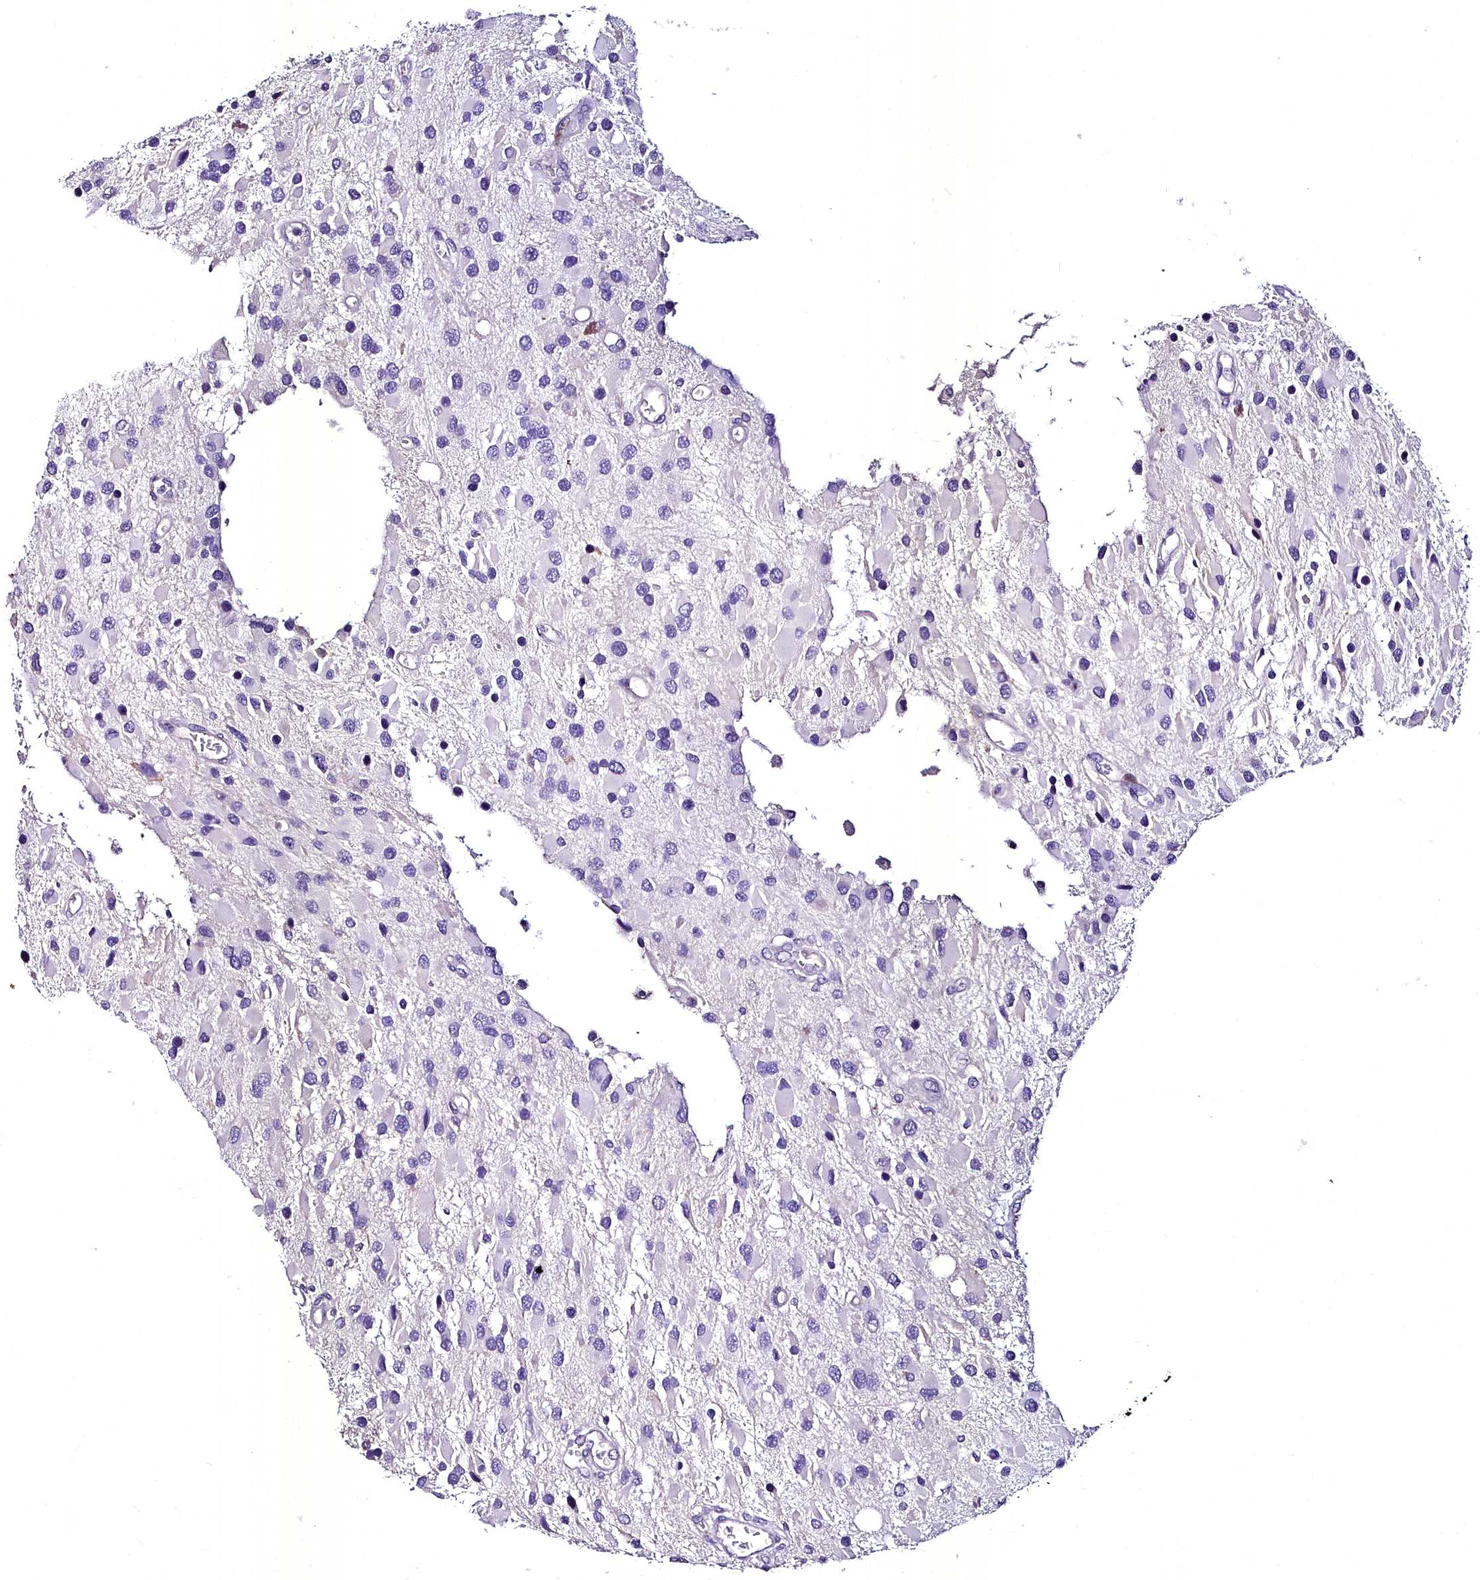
{"staining": {"intensity": "negative", "quantity": "none", "location": "none"}, "tissue": "glioma", "cell_type": "Tumor cells", "image_type": "cancer", "snomed": [{"axis": "morphology", "description": "Glioma, malignant, High grade"}, {"axis": "topography", "description": "Brain"}], "caption": "Glioma stained for a protein using IHC exhibits no staining tumor cells.", "gene": "MS4A18", "patient": {"sex": "male", "age": 53}}